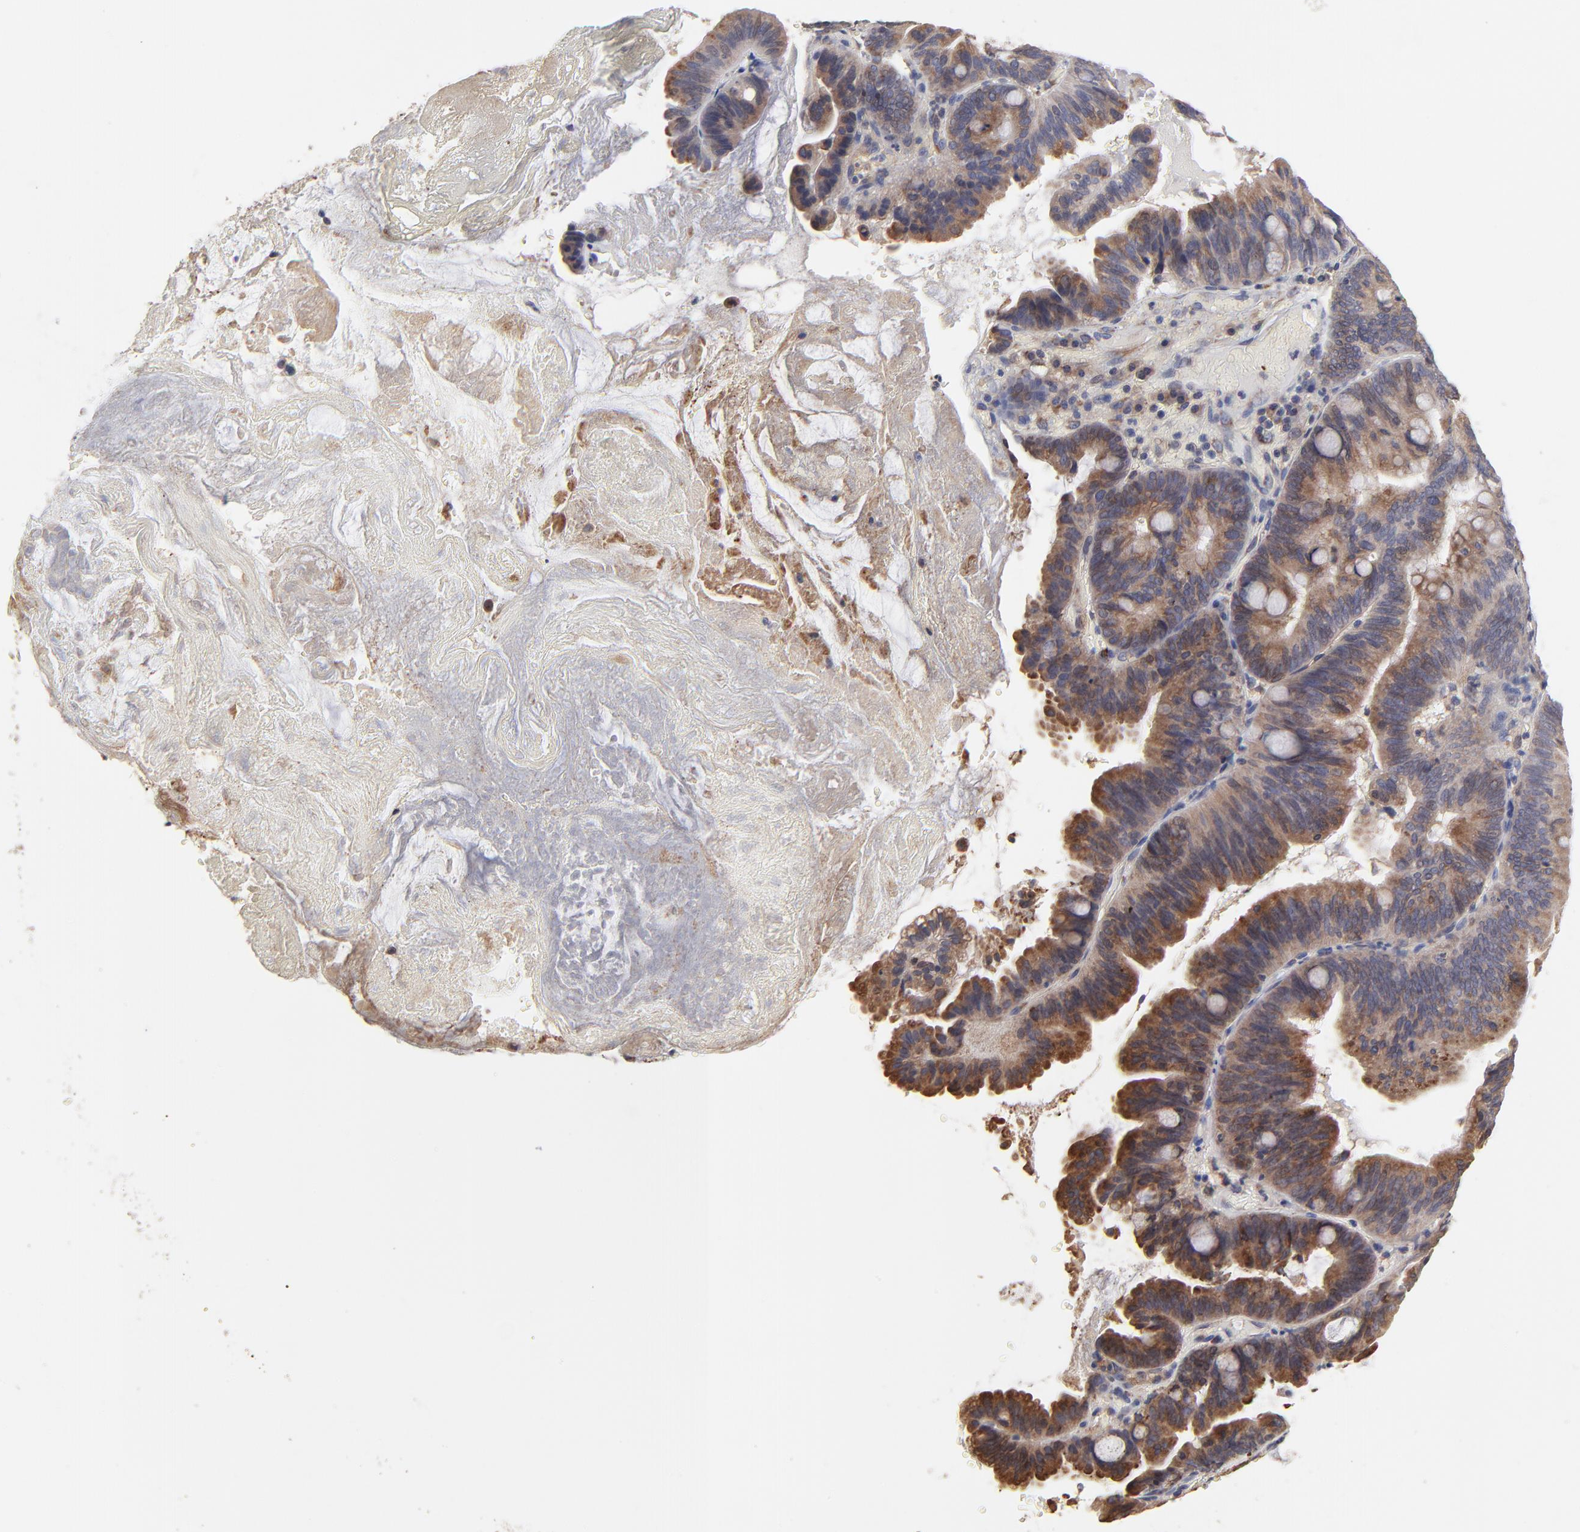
{"staining": {"intensity": "strong", "quantity": ">75%", "location": "cytoplasmic/membranous"}, "tissue": "pancreatic cancer", "cell_type": "Tumor cells", "image_type": "cancer", "snomed": [{"axis": "morphology", "description": "Adenocarcinoma, NOS"}, {"axis": "topography", "description": "Pancreas"}], "caption": "Immunohistochemical staining of human pancreatic adenocarcinoma demonstrates strong cytoplasmic/membranous protein positivity in approximately >75% of tumor cells.", "gene": "ELP2", "patient": {"sex": "male", "age": 82}}